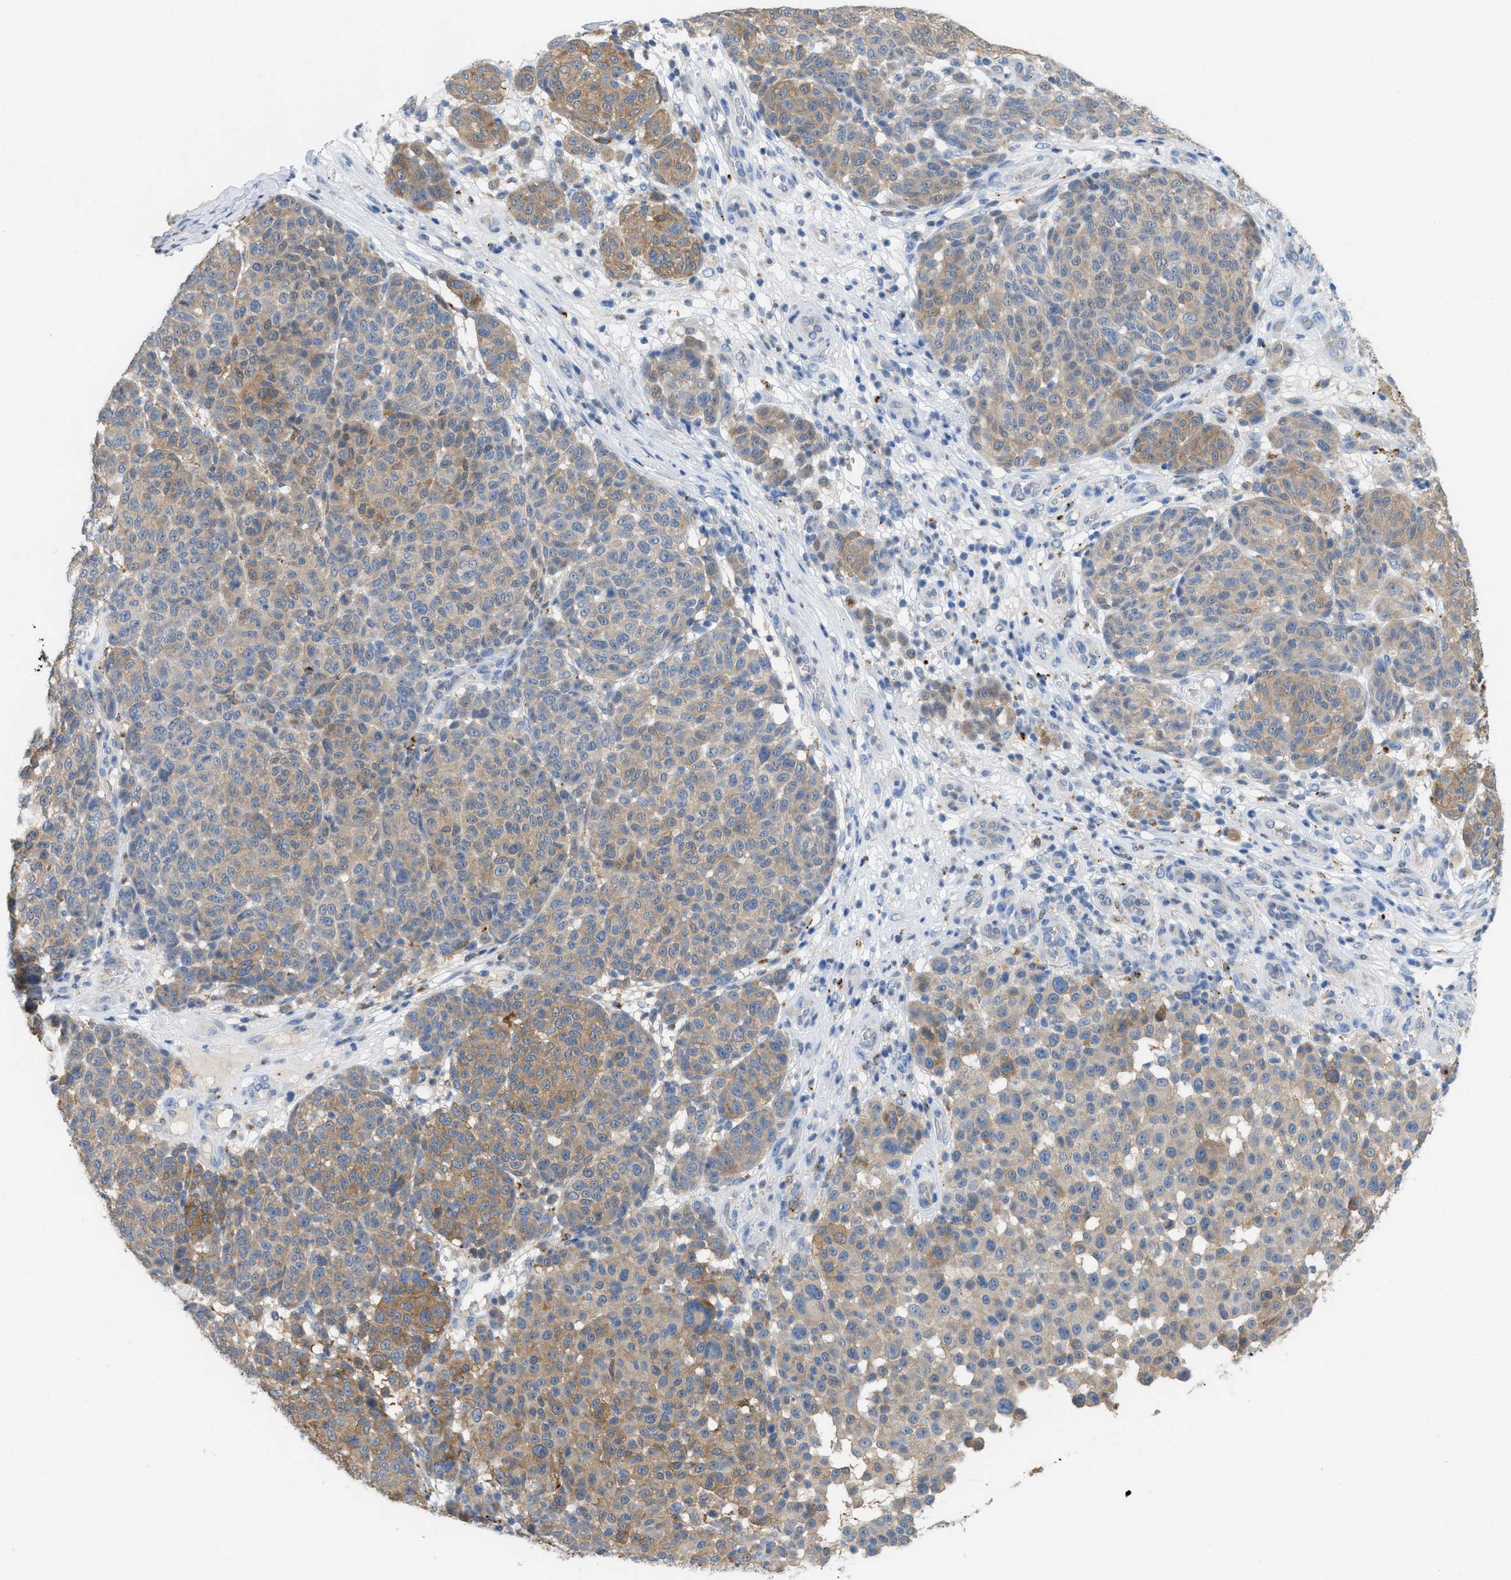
{"staining": {"intensity": "moderate", "quantity": ">75%", "location": "cytoplasmic/membranous"}, "tissue": "melanoma", "cell_type": "Tumor cells", "image_type": "cancer", "snomed": [{"axis": "morphology", "description": "Malignant melanoma, NOS"}, {"axis": "topography", "description": "Skin"}], "caption": "Tumor cells show medium levels of moderate cytoplasmic/membranous expression in approximately >75% of cells in malignant melanoma. (DAB = brown stain, brightfield microscopy at high magnification).", "gene": "CSTB", "patient": {"sex": "male", "age": 59}}